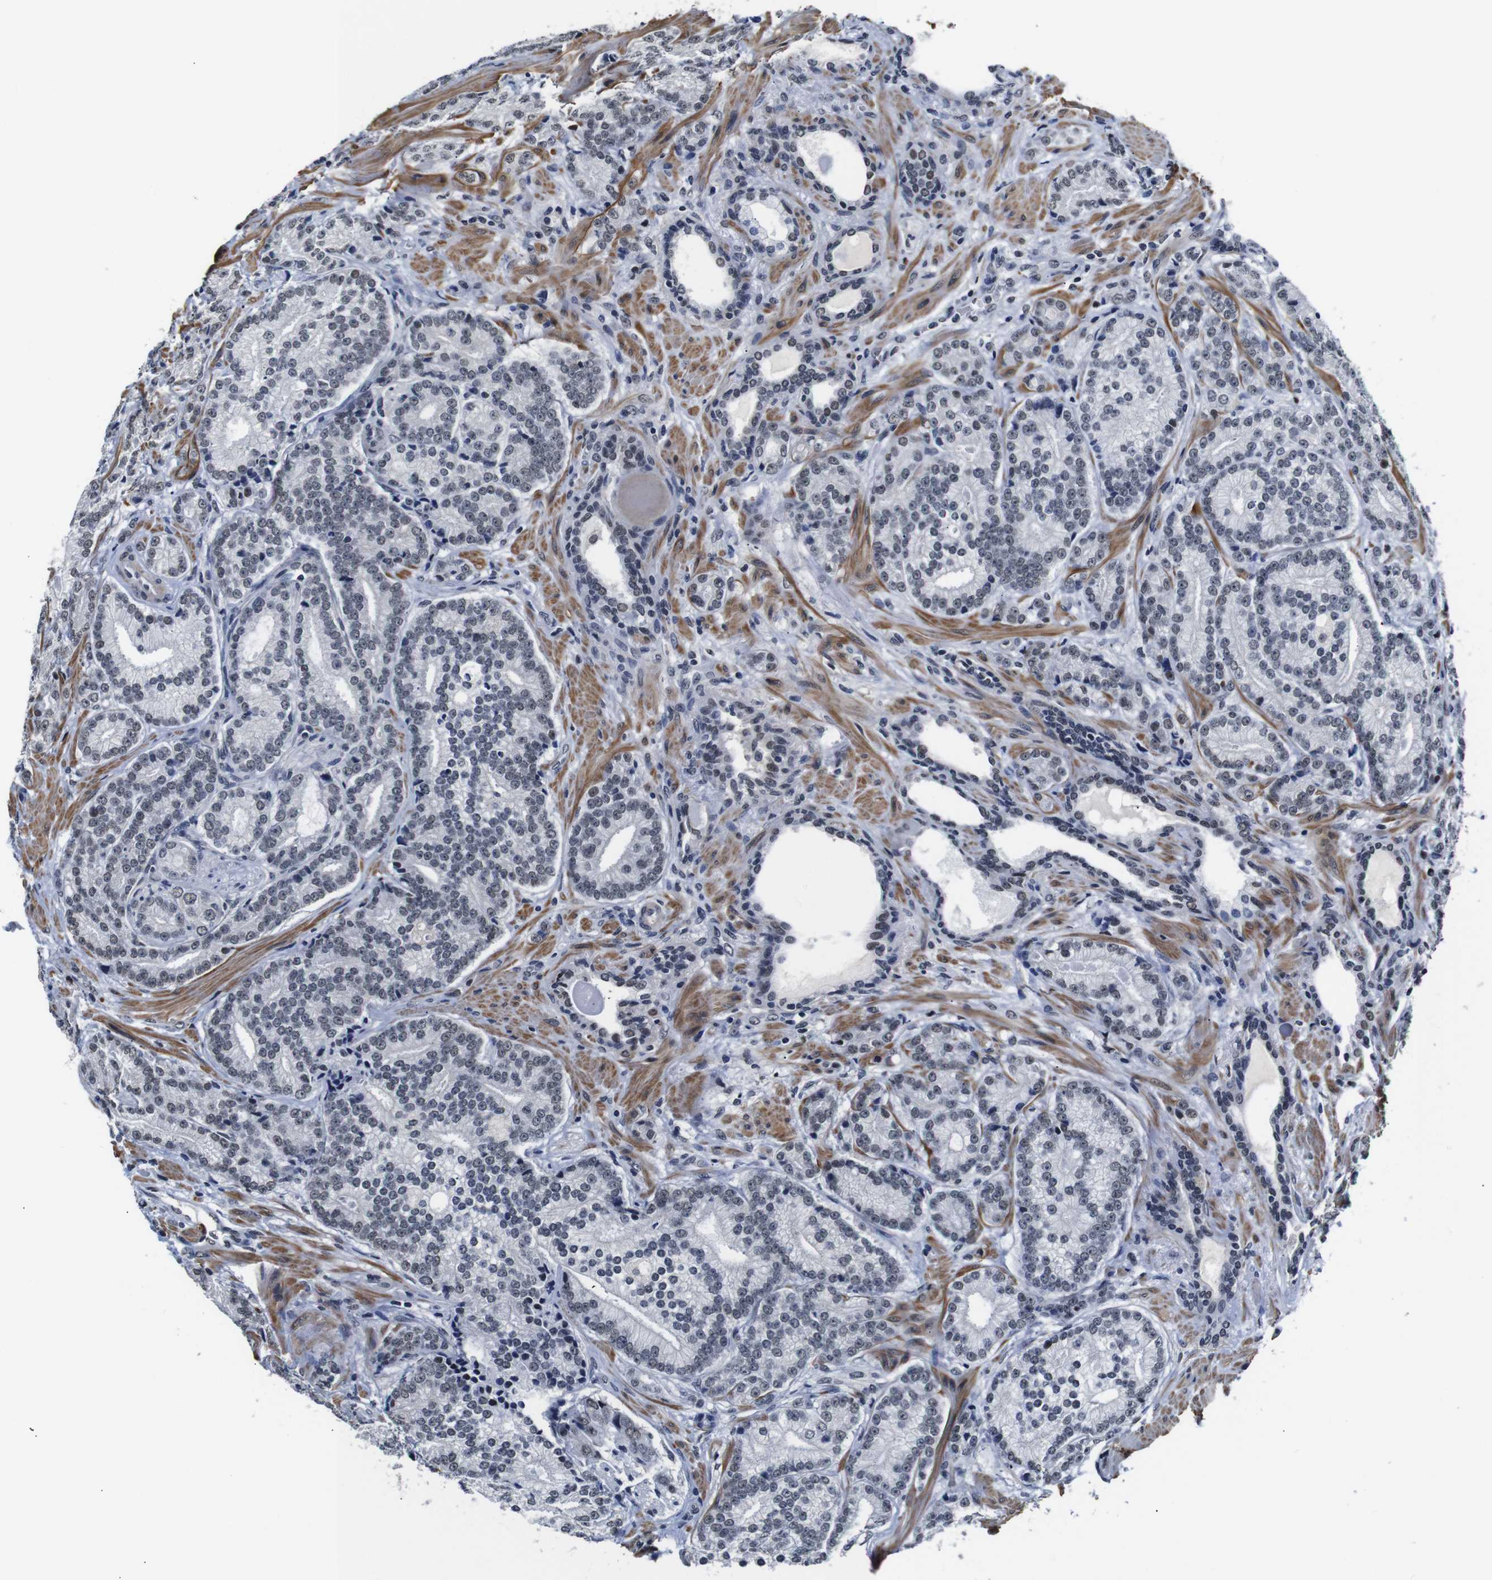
{"staining": {"intensity": "negative", "quantity": "none", "location": "none"}, "tissue": "prostate cancer", "cell_type": "Tumor cells", "image_type": "cancer", "snomed": [{"axis": "morphology", "description": "Adenocarcinoma, High grade"}, {"axis": "topography", "description": "Prostate"}], "caption": "Immunohistochemistry (IHC) histopathology image of neoplastic tissue: human prostate cancer stained with DAB (3,3'-diaminobenzidine) reveals no significant protein expression in tumor cells.", "gene": "ILDR2", "patient": {"sex": "male", "age": 61}}